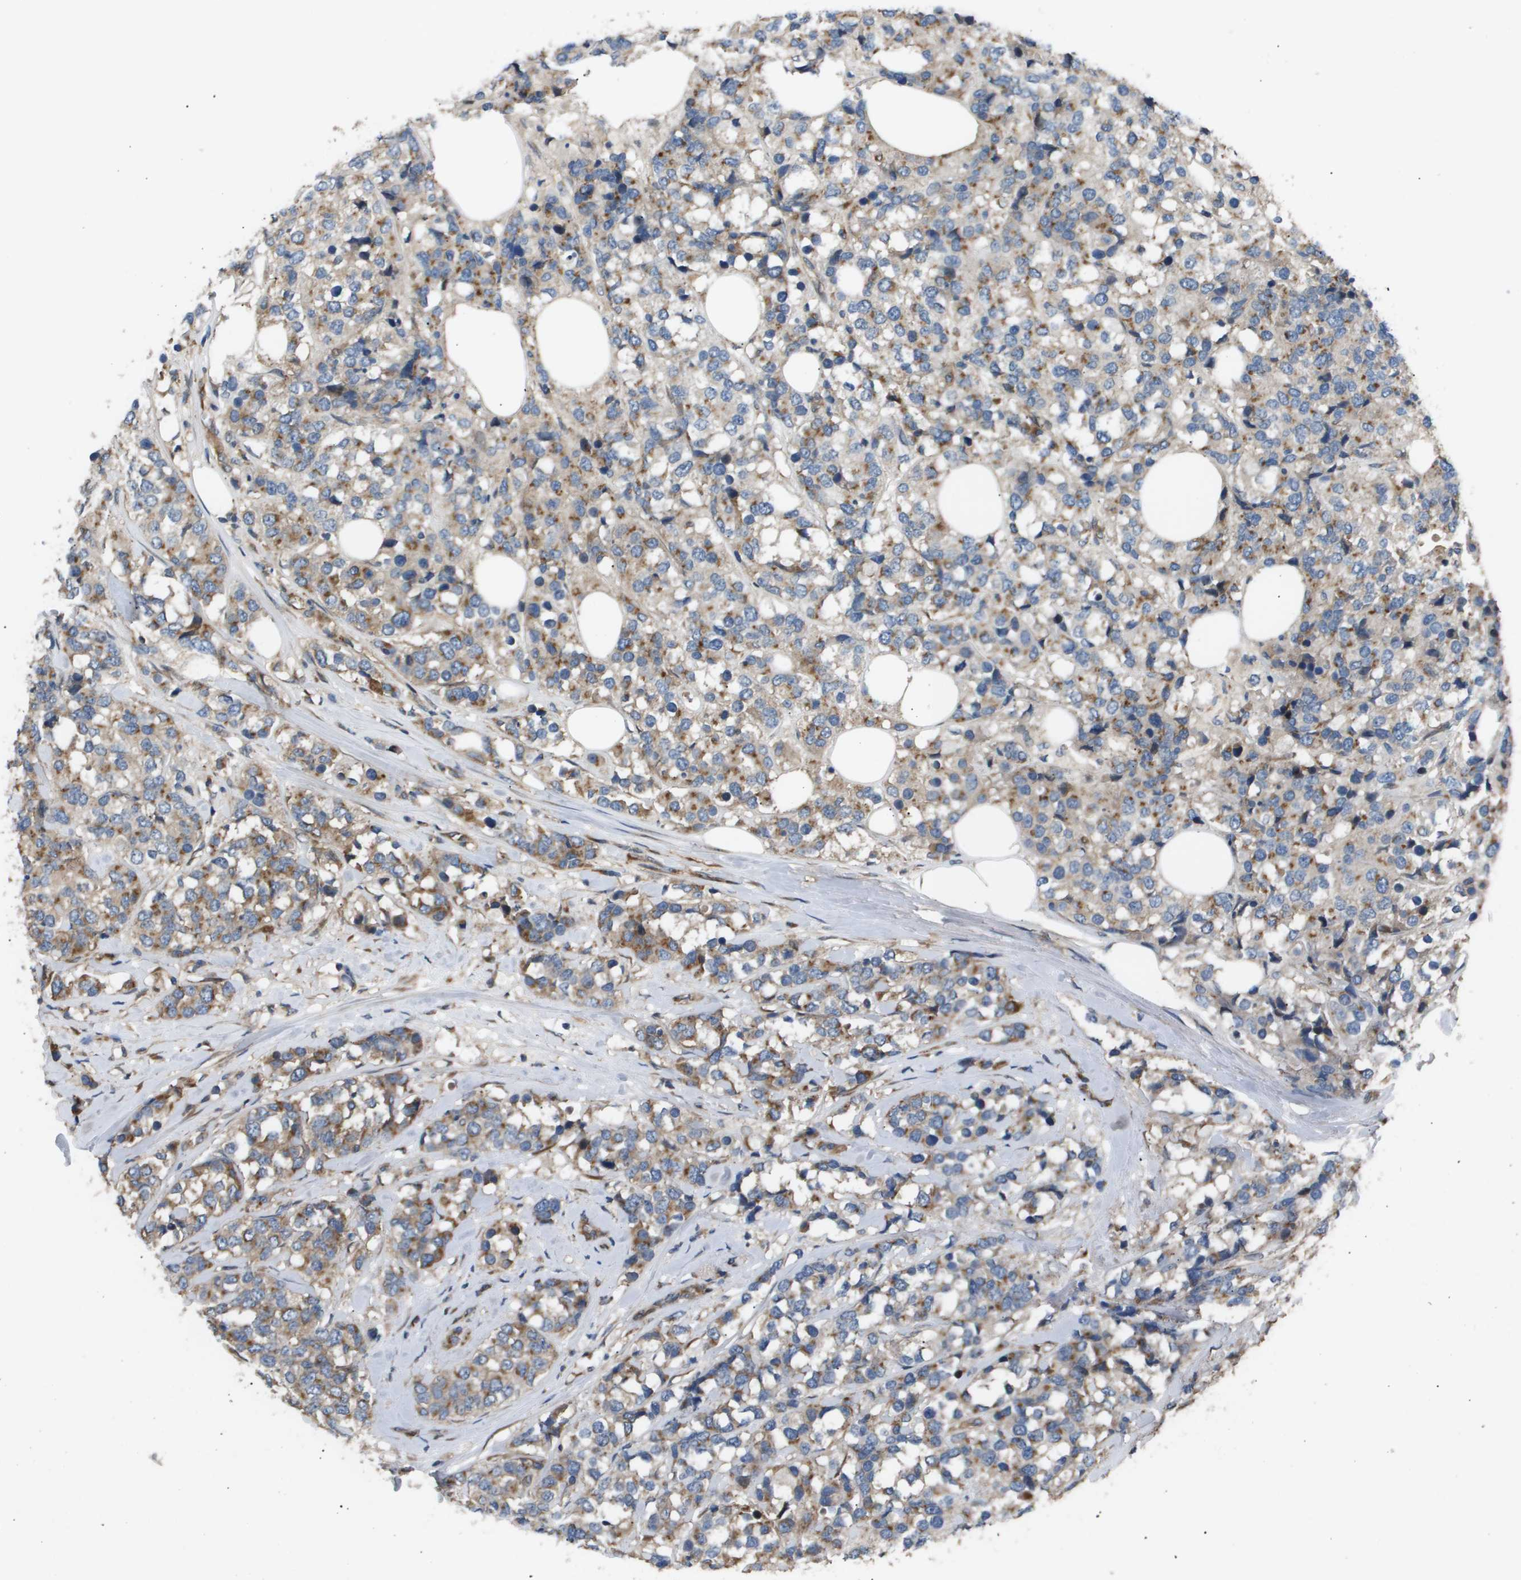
{"staining": {"intensity": "moderate", "quantity": ">75%", "location": "cytoplasmic/membranous"}, "tissue": "breast cancer", "cell_type": "Tumor cells", "image_type": "cancer", "snomed": [{"axis": "morphology", "description": "Lobular carcinoma"}, {"axis": "topography", "description": "Breast"}], "caption": "Immunohistochemical staining of human lobular carcinoma (breast) reveals medium levels of moderate cytoplasmic/membranous staining in approximately >75% of tumor cells.", "gene": "LYSMD3", "patient": {"sex": "female", "age": 59}}